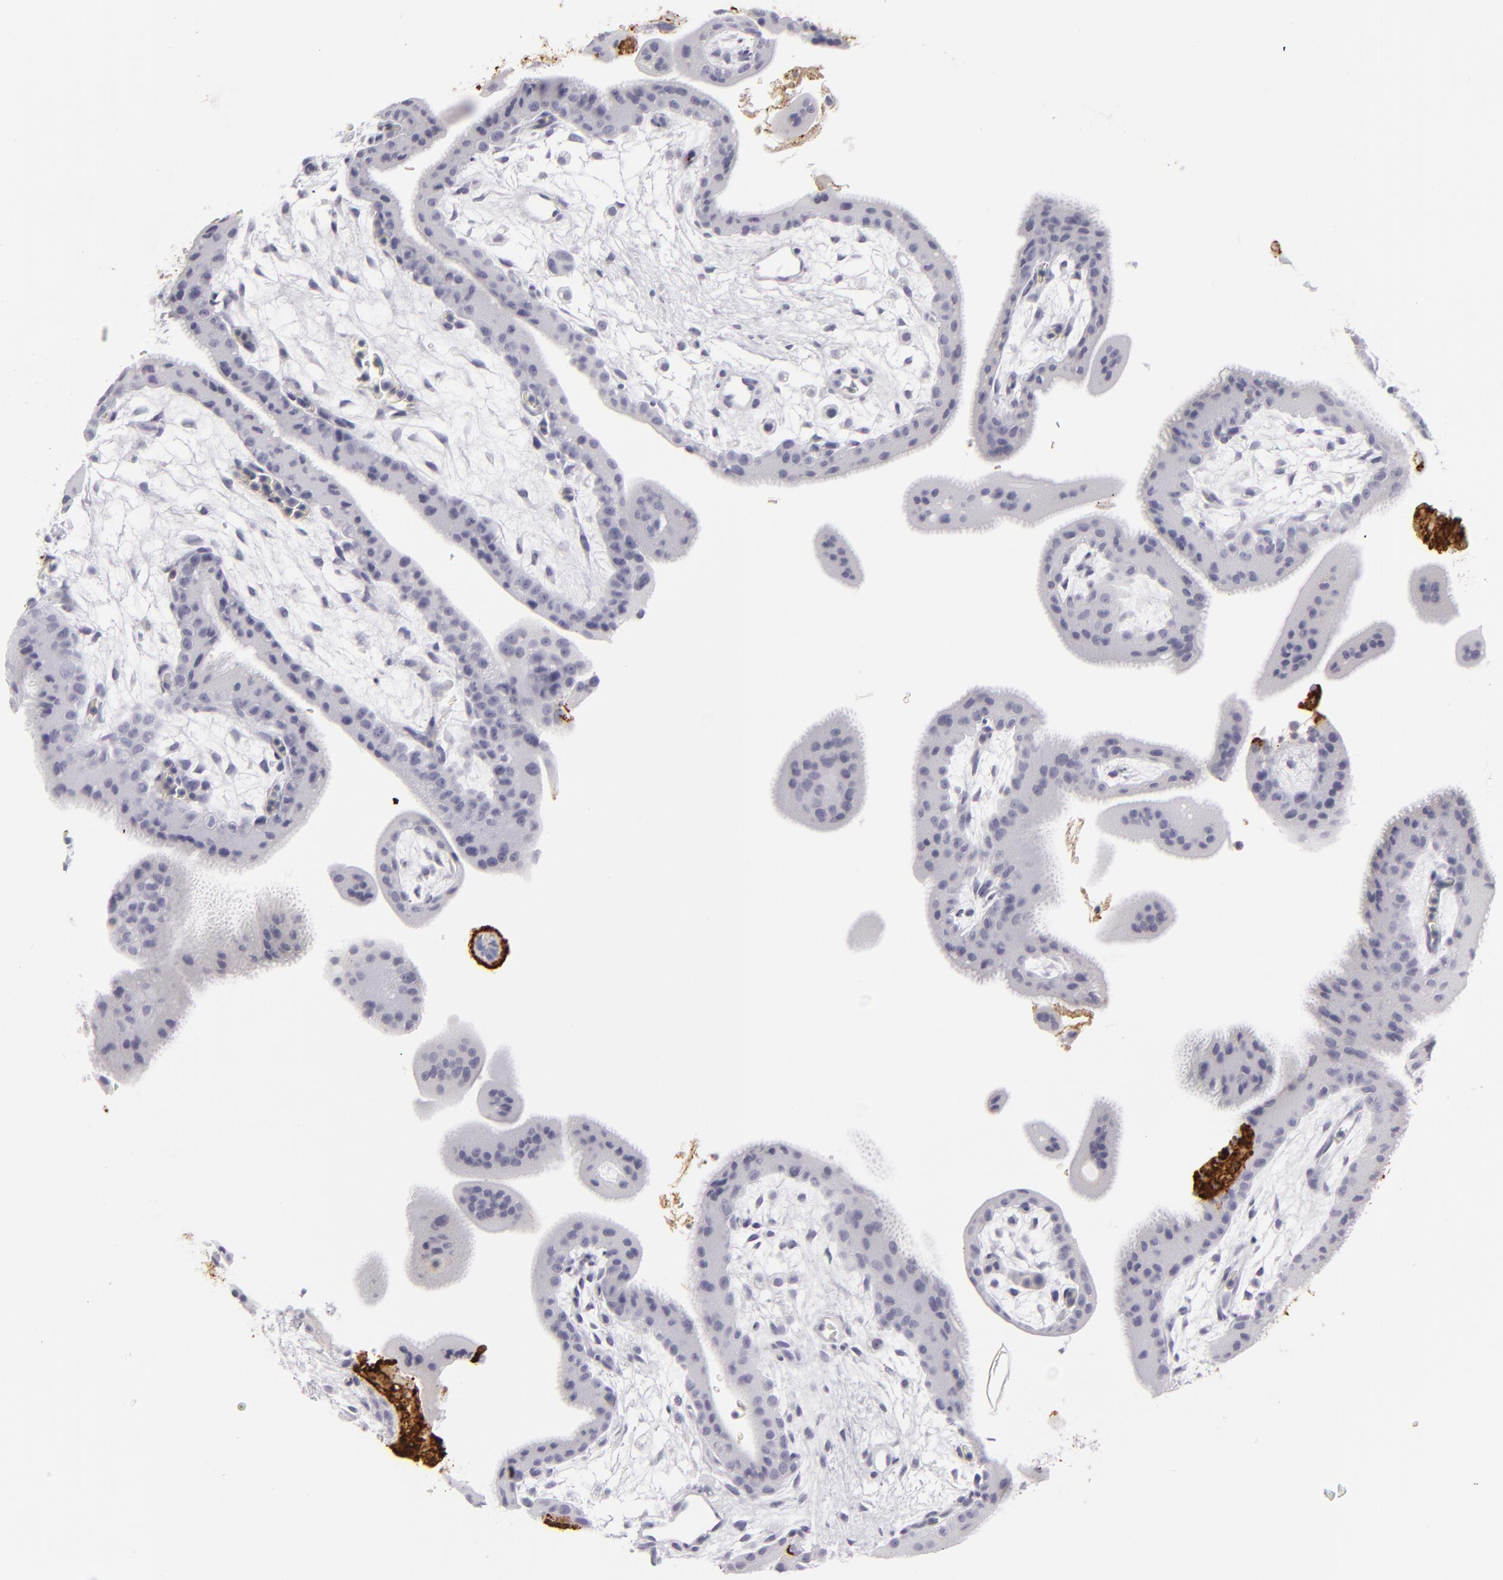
{"staining": {"intensity": "strong", "quantity": "25%-75%", "location": "cytoplasmic/membranous"}, "tissue": "placenta", "cell_type": "Decidual cells", "image_type": "normal", "snomed": [{"axis": "morphology", "description": "Normal tissue, NOS"}, {"axis": "topography", "description": "Placenta"}], "caption": "Immunohistochemistry (DAB) staining of unremarkable placenta displays strong cytoplasmic/membranous protein expression in about 25%-75% of decidual cells. The staining was performed using DAB (3,3'-diaminobenzidine) to visualize the protein expression in brown, while the nuclei were stained in blue with hematoxylin (Magnification: 20x).", "gene": "C9", "patient": {"sex": "female", "age": 35}}